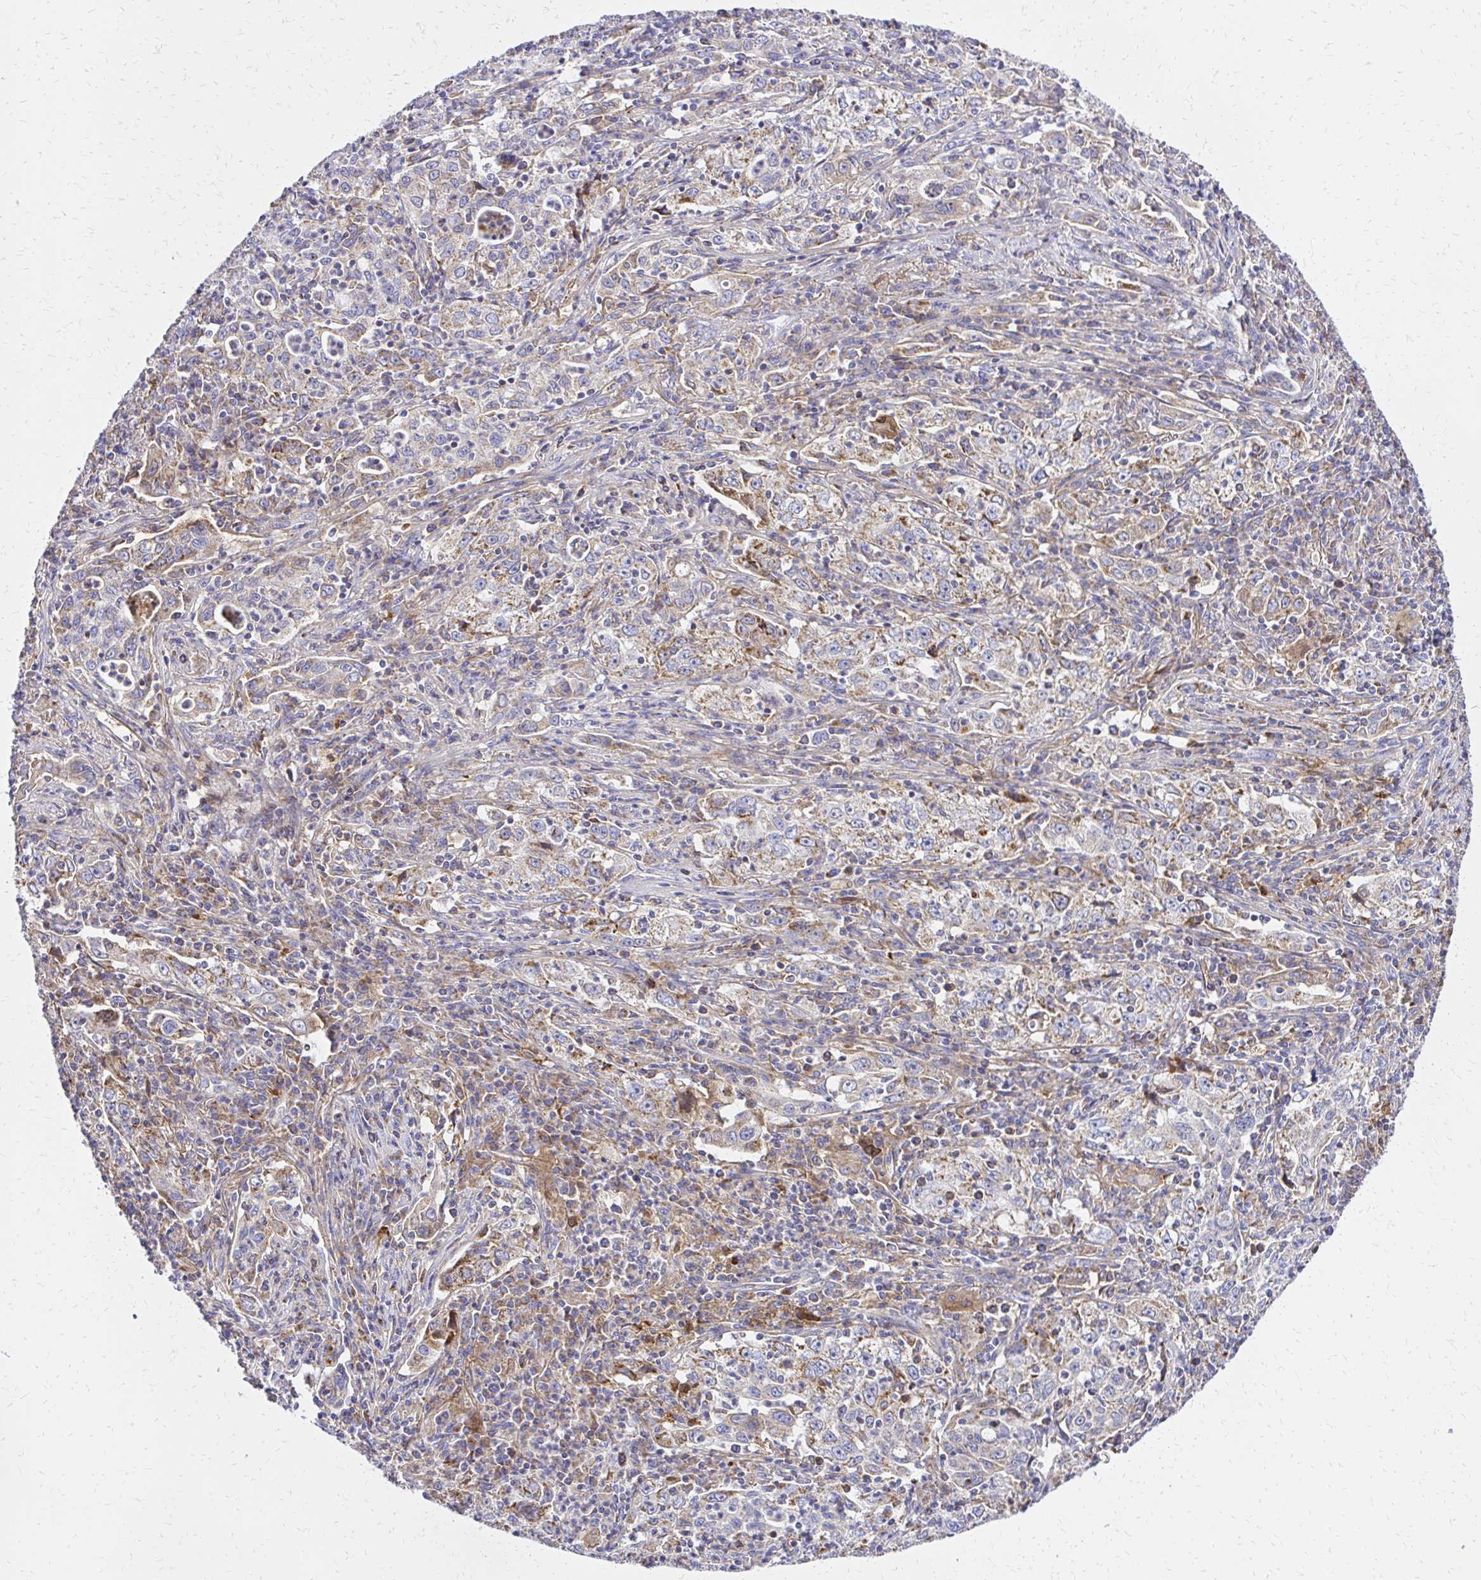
{"staining": {"intensity": "moderate", "quantity": "25%-75%", "location": "cytoplasmic/membranous"}, "tissue": "lung cancer", "cell_type": "Tumor cells", "image_type": "cancer", "snomed": [{"axis": "morphology", "description": "Squamous cell carcinoma, NOS"}, {"axis": "topography", "description": "Lung"}], "caption": "About 25%-75% of tumor cells in lung cancer (squamous cell carcinoma) demonstrate moderate cytoplasmic/membranous protein expression as visualized by brown immunohistochemical staining.", "gene": "MRPL13", "patient": {"sex": "male", "age": 71}}